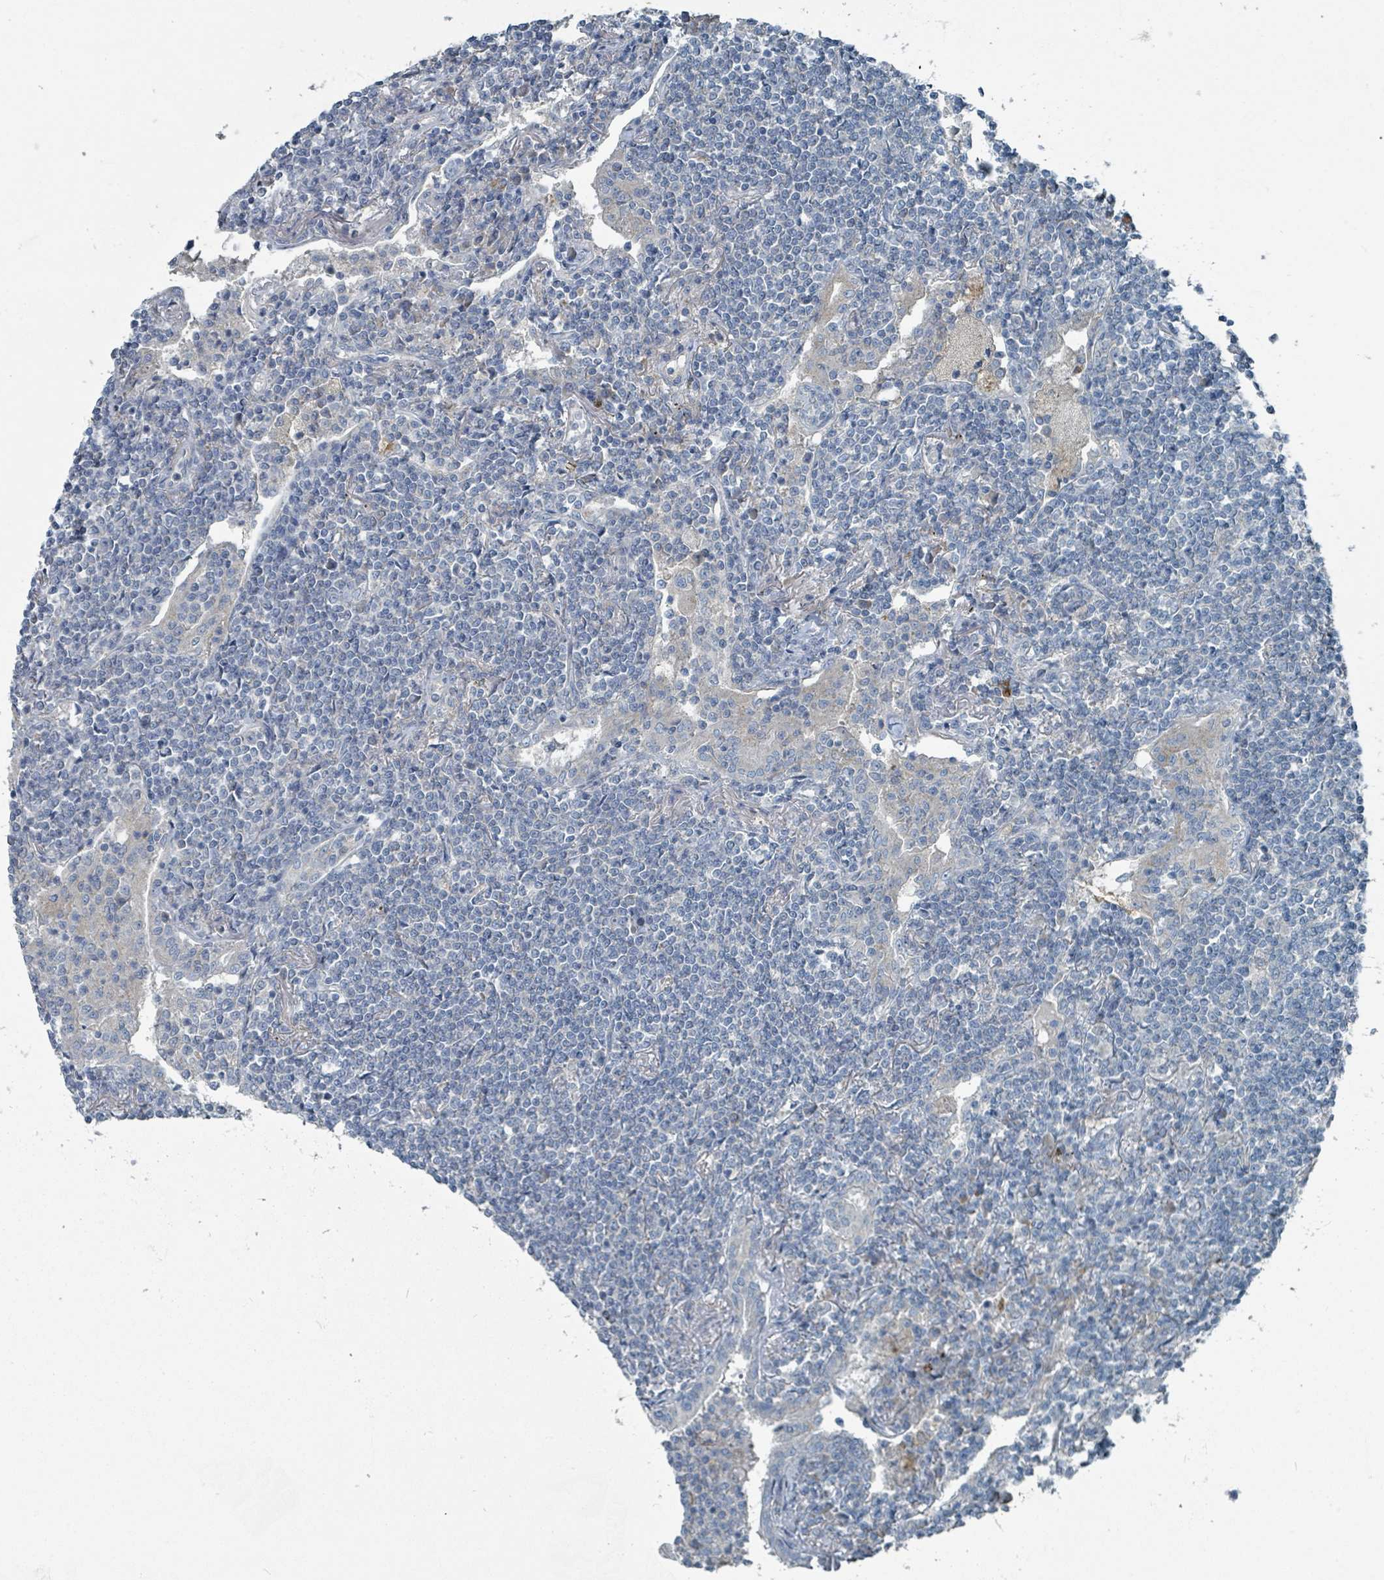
{"staining": {"intensity": "negative", "quantity": "none", "location": "none"}, "tissue": "lymphoma", "cell_type": "Tumor cells", "image_type": "cancer", "snomed": [{"axis": "morphology", "description": "Malignant lymphoma, non-Hodgkin's type, Low grade"}, {"axis": "topography", "description": "Lung"}], "caption": "Tumor cells are negative for brown protein staining in lymphoma.", "gene": "RASA4", "patient": {"sex": "female", "age": 71}}